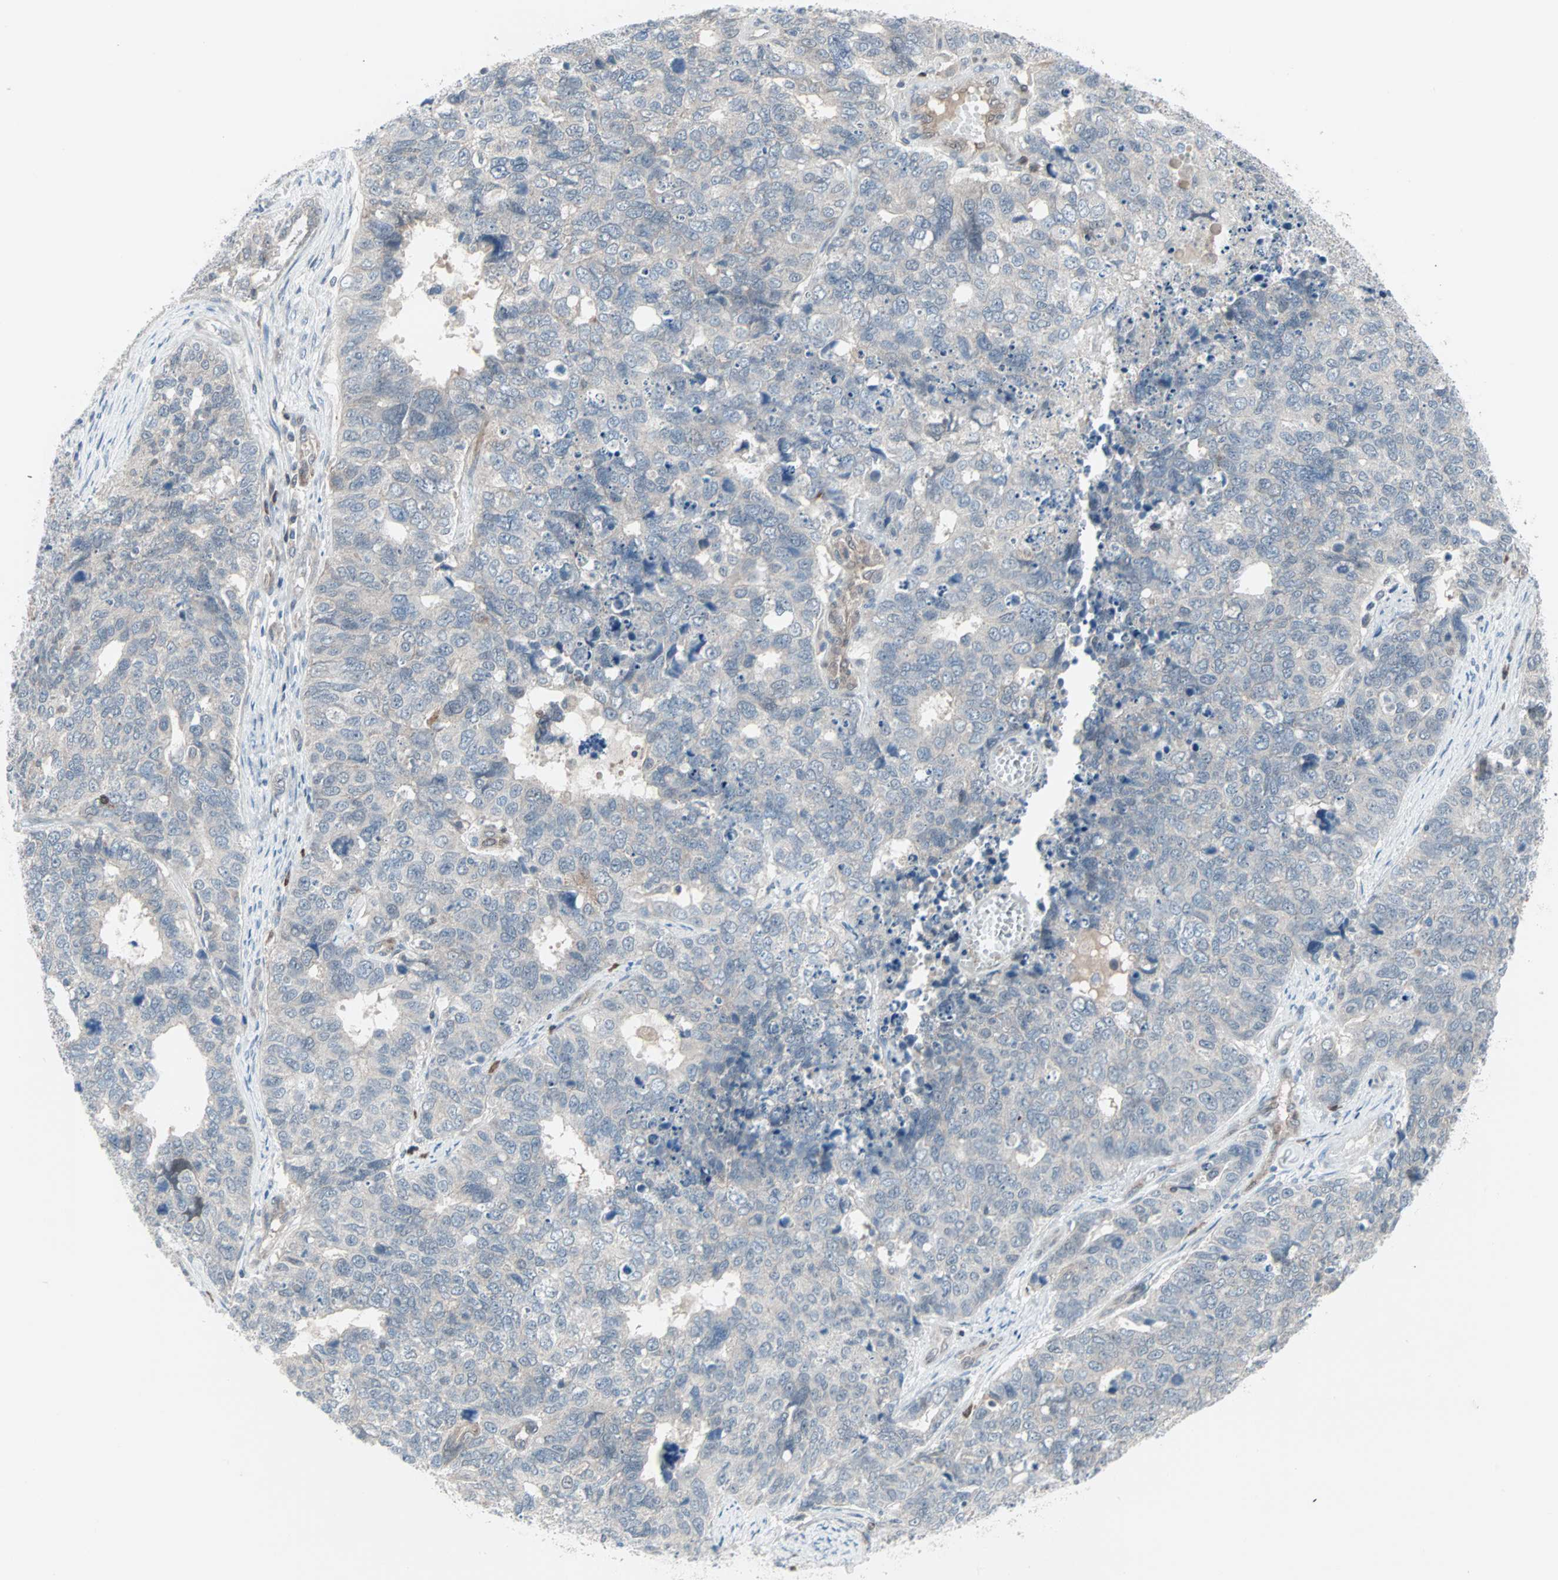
{"staining": {"intensity": "negative", "quantity": "none", "location": "none"}, "tissue": "cervical cancer", "cell_type": "Tumor cells", "image_type": "cancer", "snomed": [{"axis": "morphology", "description": "Squamous cell carcinoma, NOS"}, {"axis": "topography", "description": "Cervix"}], "caption": "DAB immunohistochemical staining of human cervical cancer exhibits no significant expression in tumor cells.", "gene": "CASP3", "patient": {"sex": "female", "age": 63}}